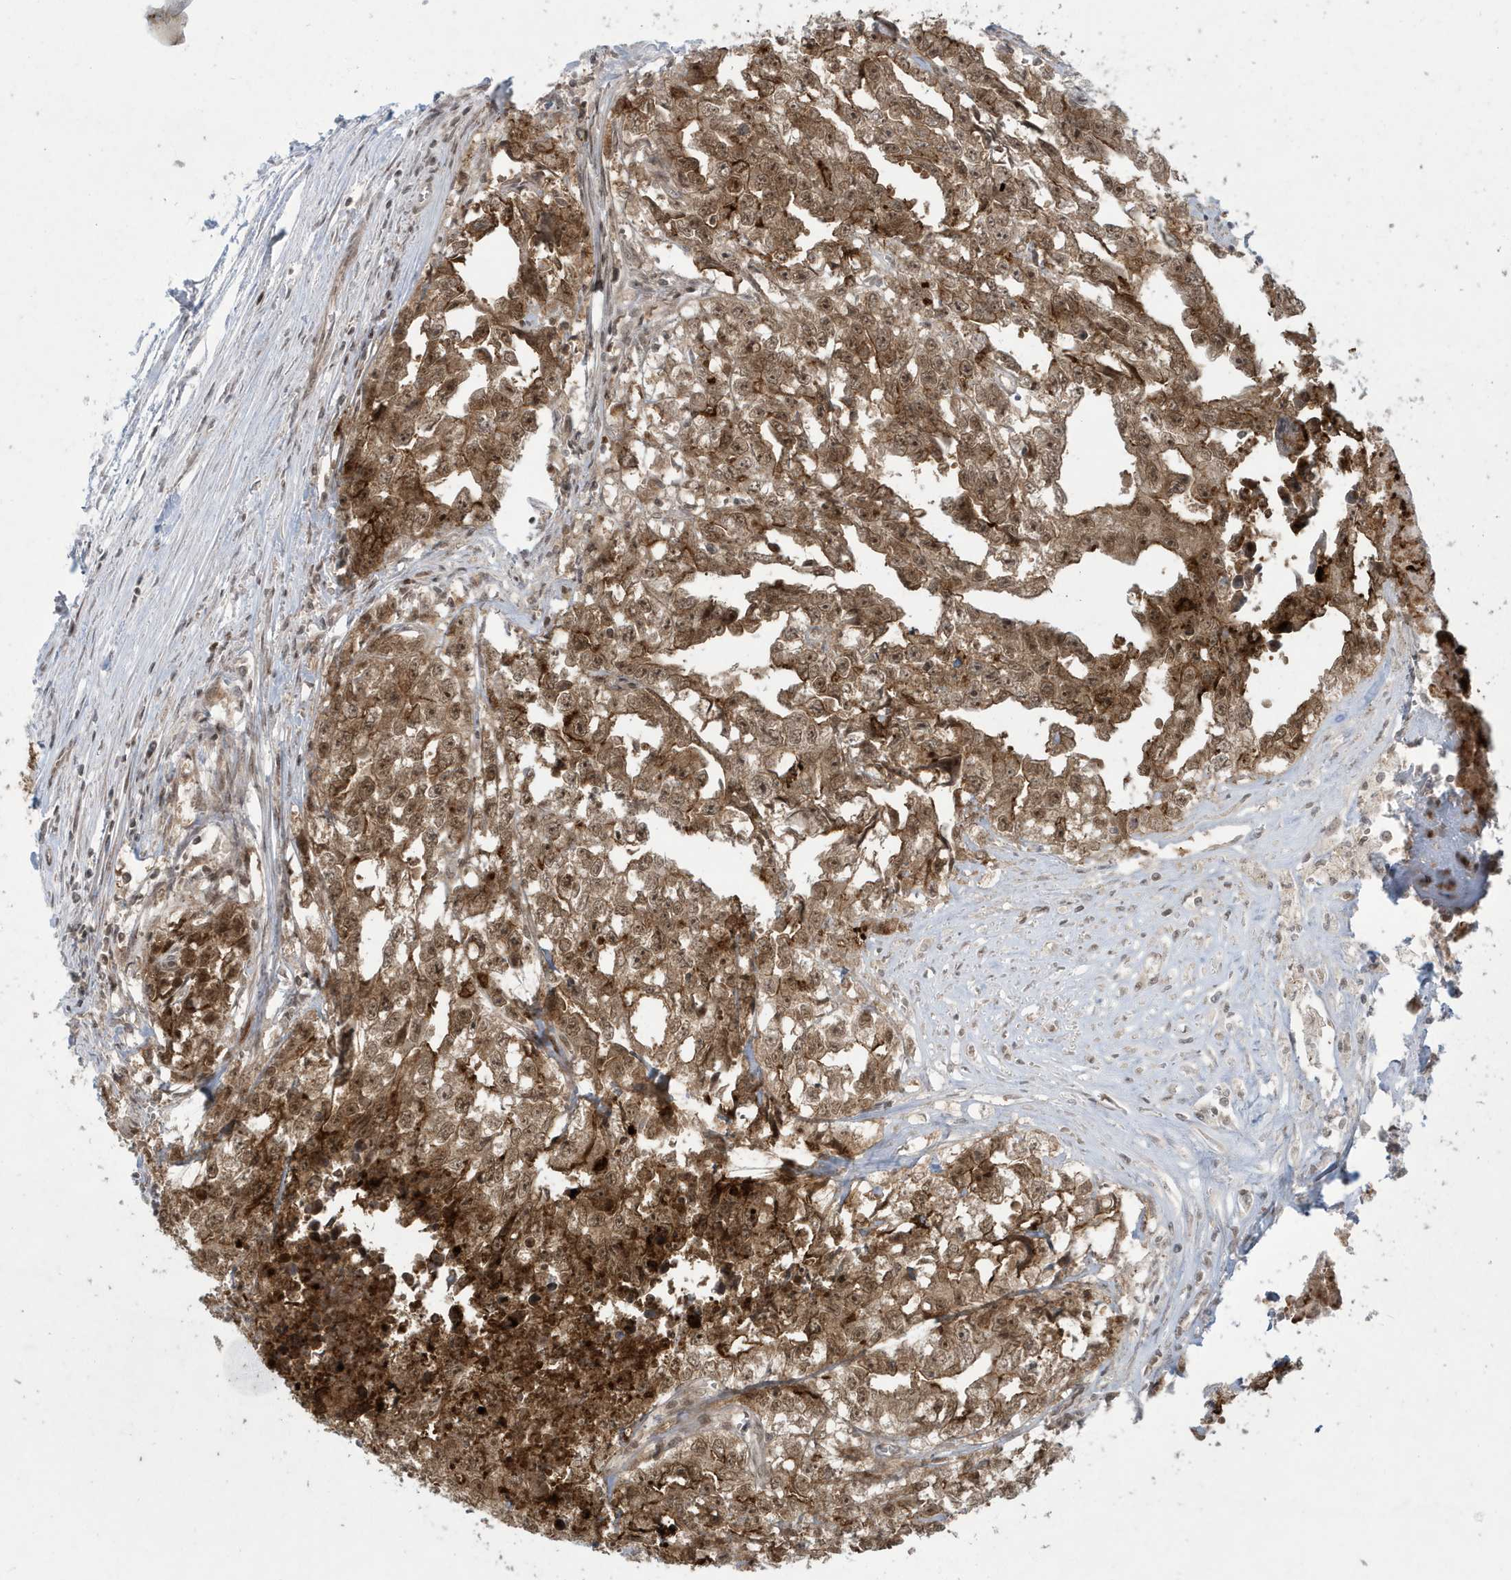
{"staining": {"intensity": "moderate", "quantity": ">75%", "location": "cytoplasmic/membranous,nuclear"}, "tissue": "testis cancer", "cell_type": "Tumor cells", "image_type": "cancer", "snomed": [{"axis": "morphology", "description": "Seminoma, NOS"}, {"axis": "morphology", "description": "Carcinoma, Embryonal, NOS"}, {"axis": "topography", "description": "Testis"}], "caption": "Testis cancer stained with DAB IHC reveals medium levels of moderate cytoplasmic/membranous and nuclear positivity in approximately >75% of tumor cells. The protein of interest is shown in brown color, while the nuclei are stained blue.", "gene": "C1orf52", "patient": {"sex": "male", "age": 43}}